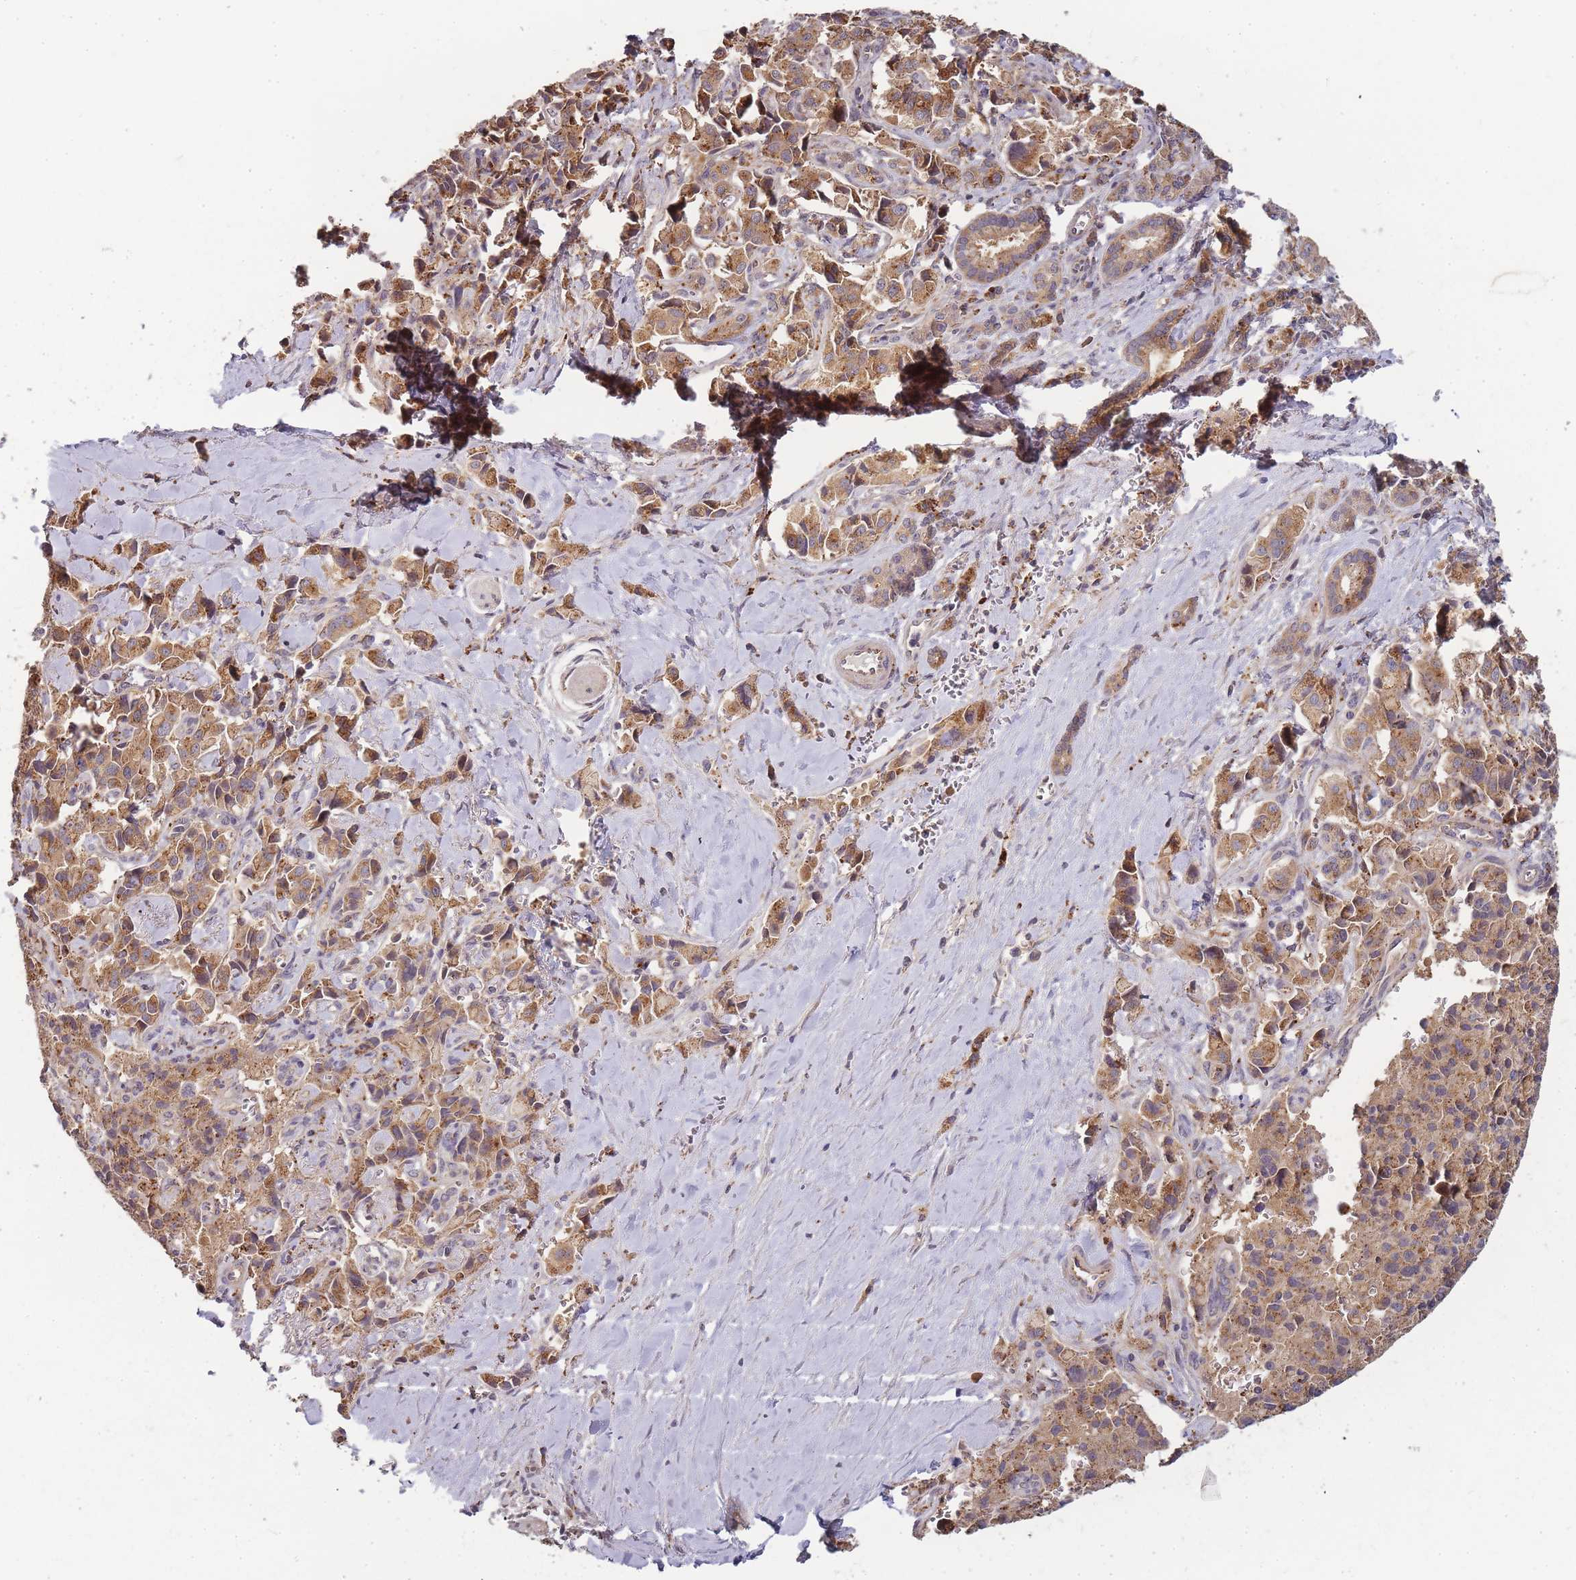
{"staining": {"intensity": "moderate", "quantity": ">75%", "location": "cytoplasmic/membranous"}, "tissue": "pancreatic cancer", "cell_type": "Tumor cells", "image_type": "cancer", "snomed": [{"axis": "morphology", "description": "Adenocarcinoma, NOS"}, {"axis": "topography", "description": "Pancreas"}], "caption": "Tumor cells reveal medium levels of moderate cytoplasmic/membranous staining in about >75% of cells in human pancreatic adenocarcinoma. The staining was performed using DAB (3,3'-diaminobenzidine), with brown indicating positive protein expression. Nuclei are stained blue with hematoxylin.", "gene": "ATG5", "patient": {"sex": "male", "age": 65}}